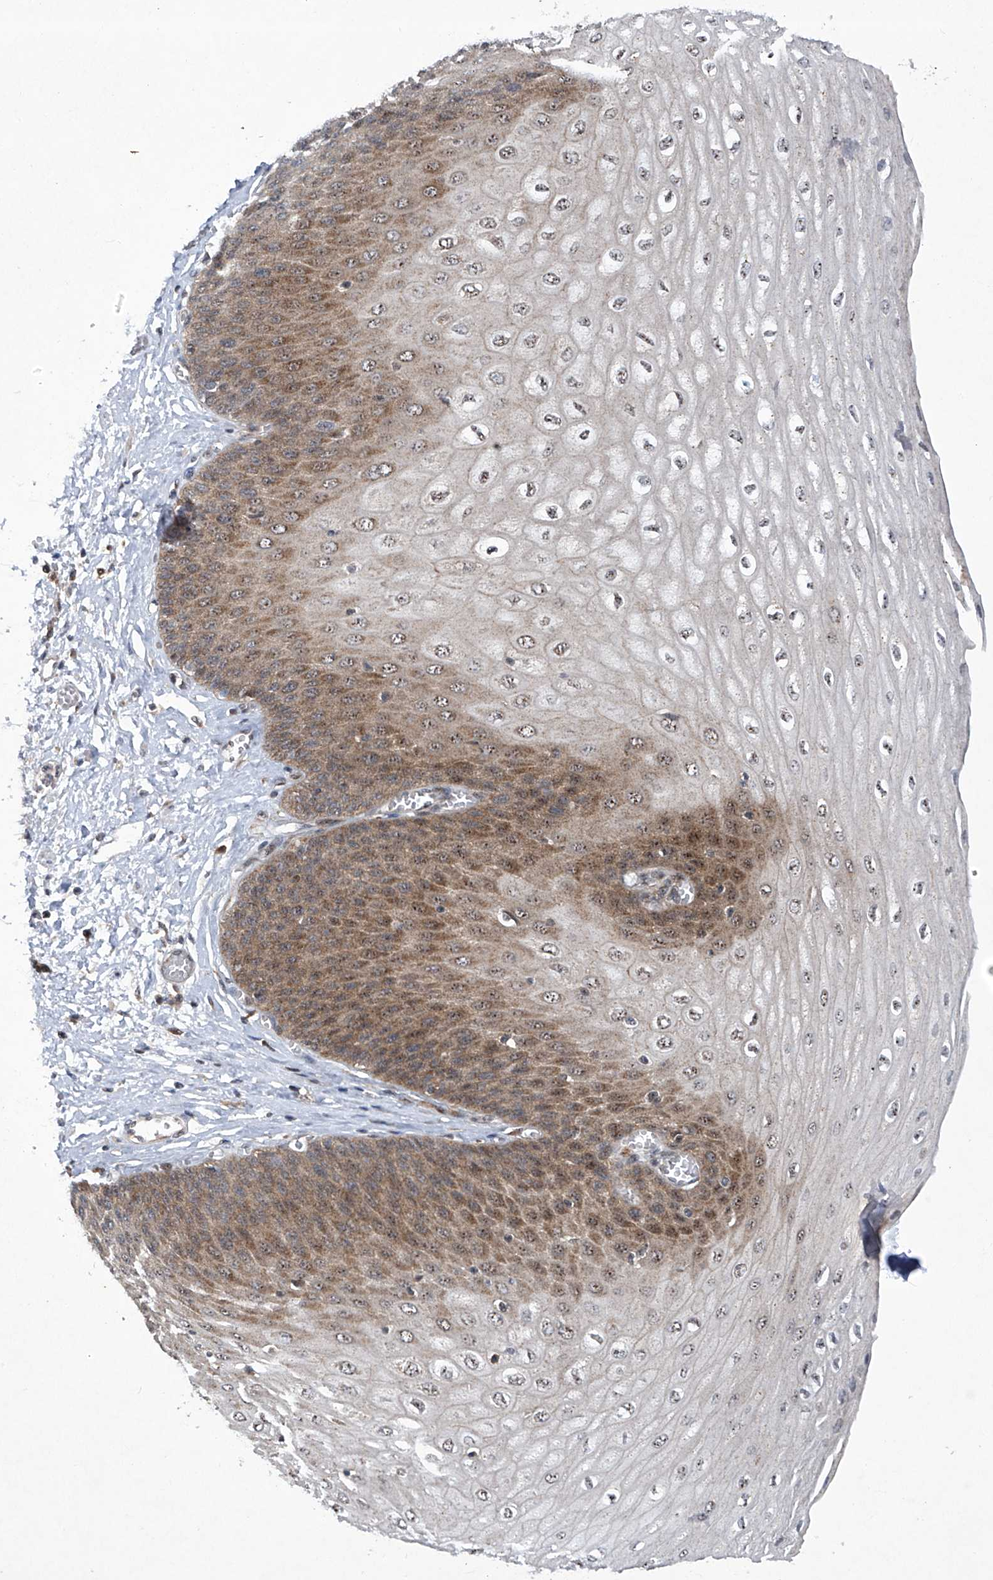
{"staining": {"intensity": "strong", "quantity": "25%-75%", "location": "cytoplasmic/membranous"}, "tissue": "esophagus", "cell_type": "Squamous epithelial cells", "image_type": "normal", "snomed": [{"axis": "morphology", "description": "Normal tissue, NOS"}, {"axis": "topography", "description": "Esophagus"}], "caption": "High-magnification brightfield microscopy of benign esophagus stained with DAB (3,3'-diaminobenzidine) (brown) and counterstained with hematoxylin (blue). squamous epithelial cells exhibit strong cytoplasmic/membranous positivity is identified in approximately25%-75% of cells.", "gene": "CISH", "patient": {"sex": "male", "age": 60}}